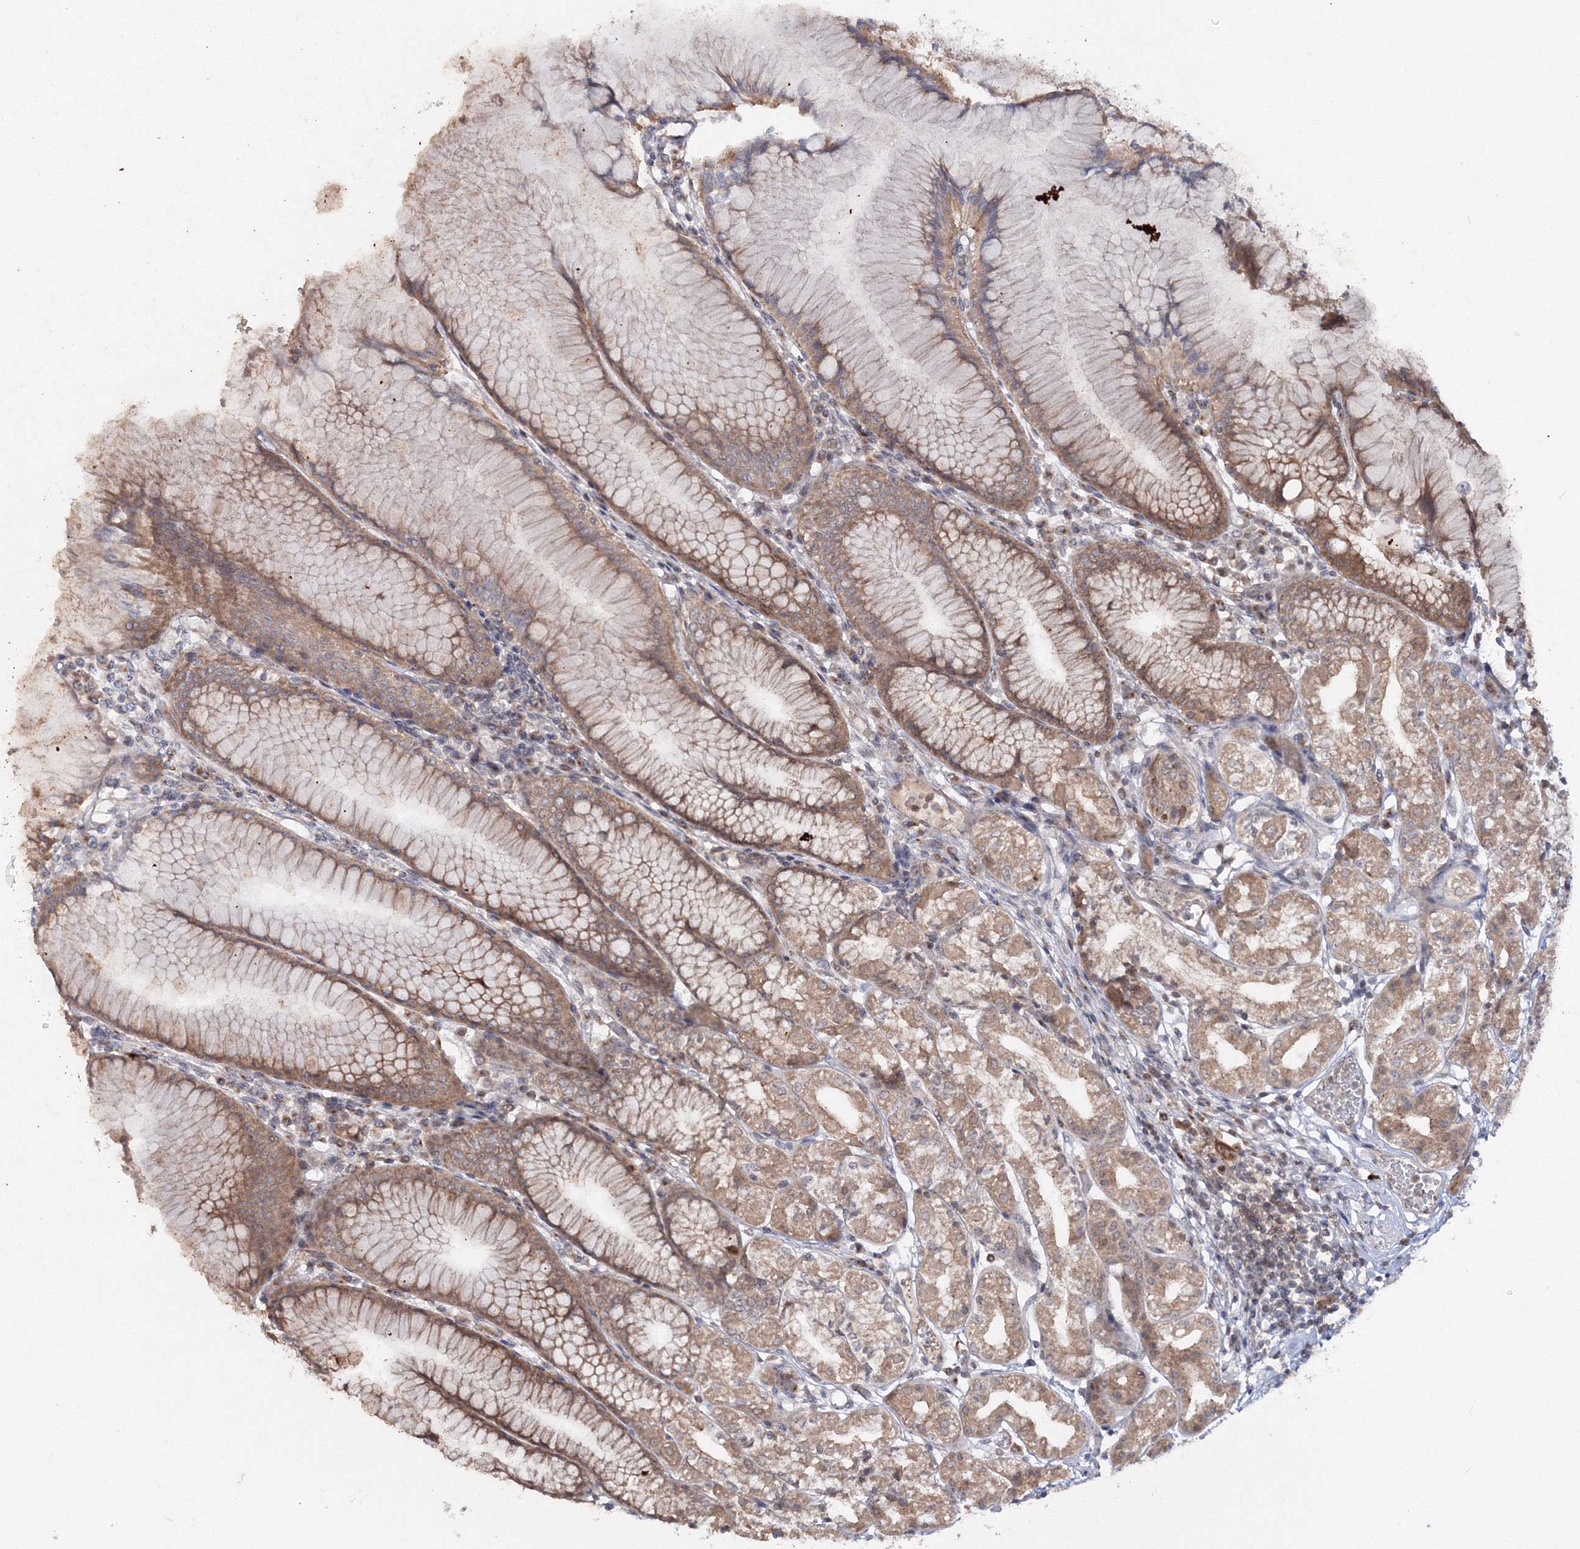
{"staining": {"intensity": "moderate", "quantity": ">75%", "location": "cytoplasmic/membranous"}, "tissue": "stomach", "cell_type": "Glandular cells", "image_type": "normal", "snomed": [{"axis": "morphology", "description": "Normal tissue, NOS"}, {"axis": "topography", "description": "Stomach"}], "caption": "This histopathology image shows IHC staining of unremarkable stomach, with medium moderate cytoplasmic/membranous staining in about >75% of glandular cells.", "gene": "ZFAND6", "patient": {"sex": "female", "age": 57}}